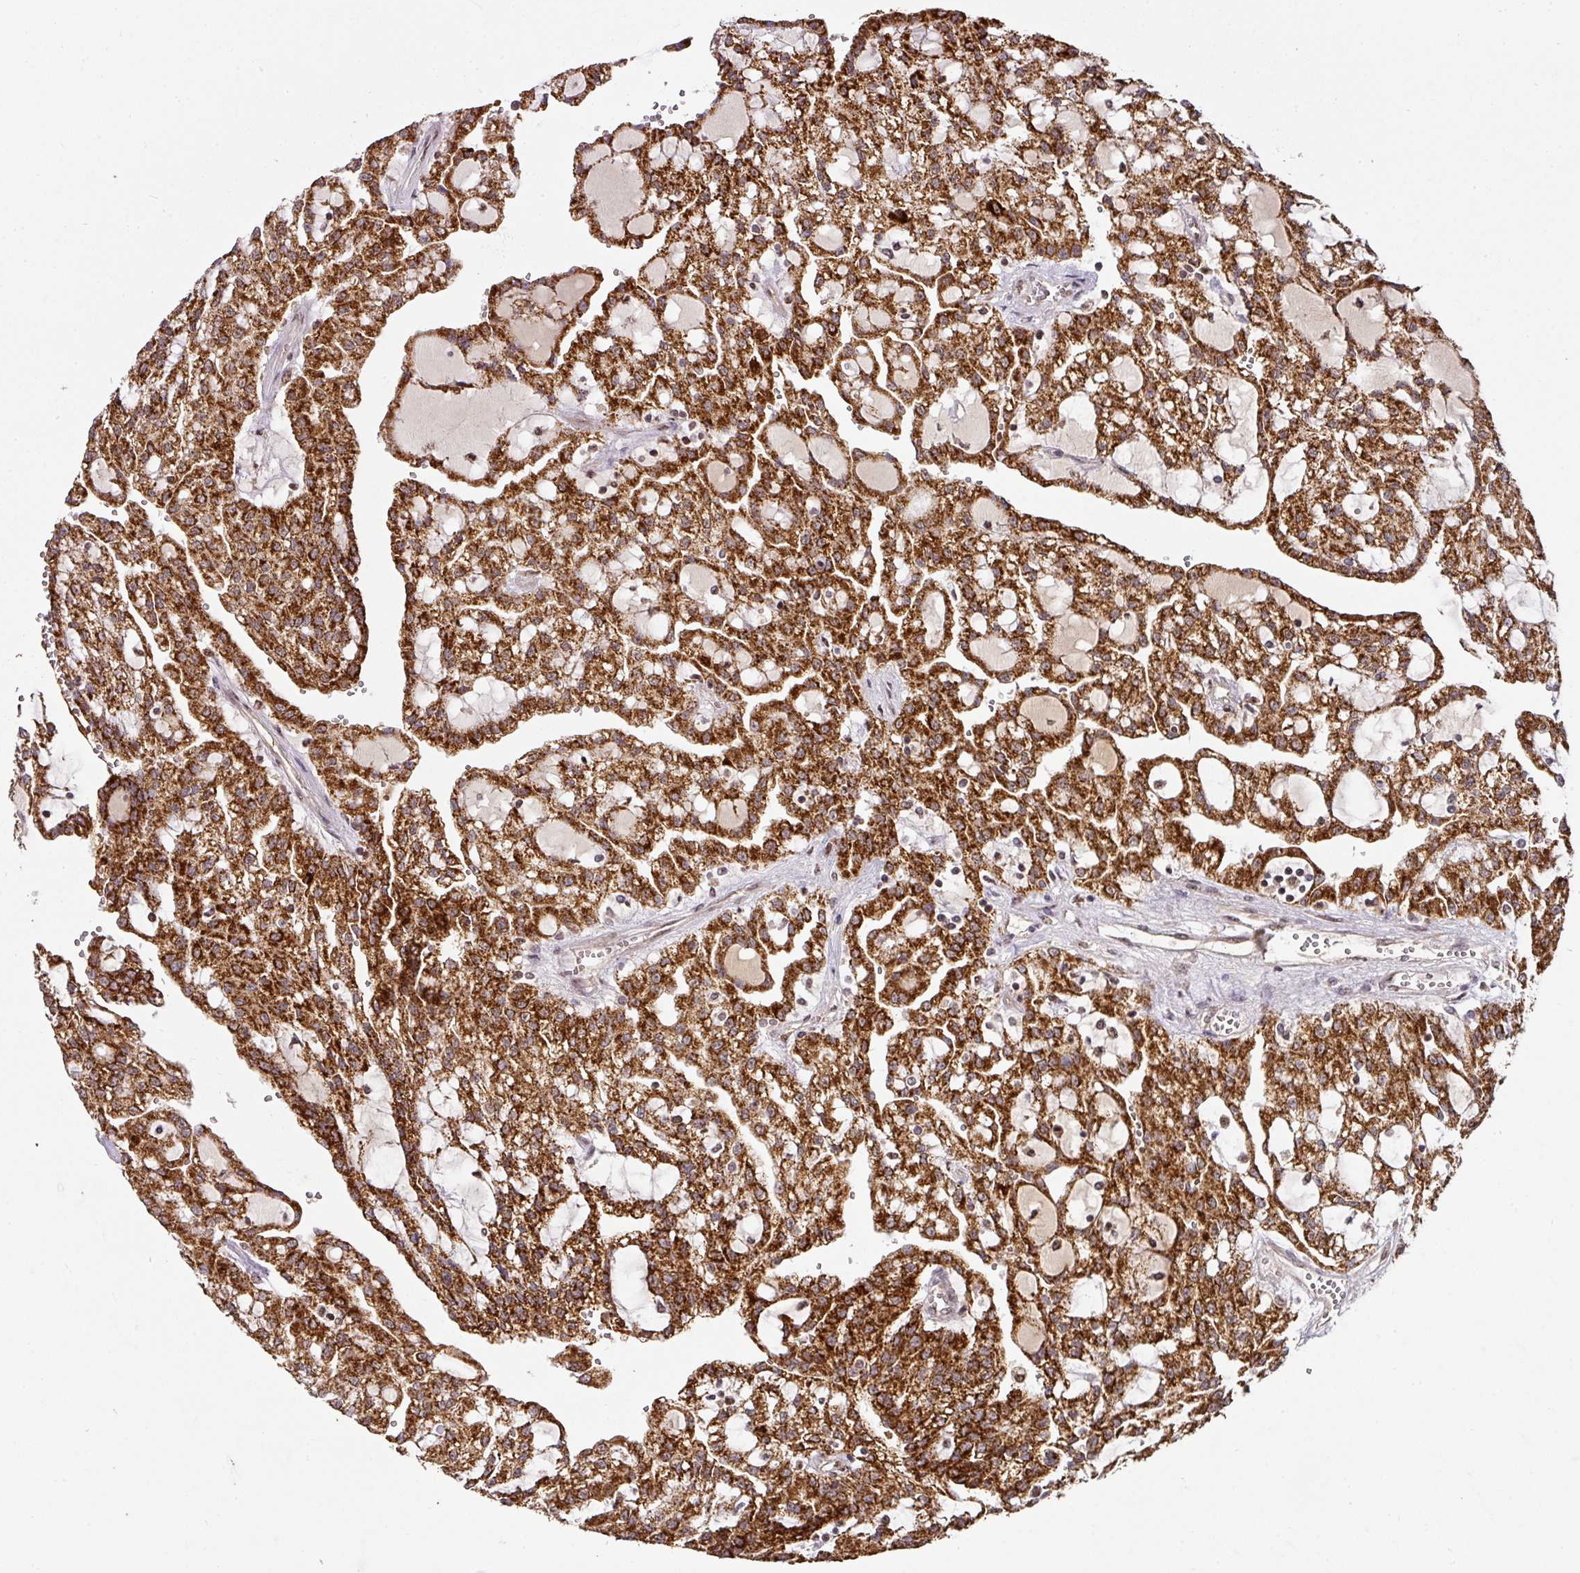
{"staining": {"intensity": "strong", "quantity": ">75%", "location": "cytoplasmic/membranous"}, "tissue": "renal cancer", "cell_type": "Tumor cells", "image_type": "cancer", "snomed": [{"axis": "morphology", "description": "Adenocarcinoma, NOS"}, {"axis": "topography", "description": "Kidney"}], "caption": "Renal cancer tissue shows strong cytoplasmic/membranous staining in approximately >75% of tumor cells, visualized by immunohistochemistry. The staining is performed using DAB brown chromogen to label protein expression. The nuclei are counter-stained blue using hematoxylin.", "gene": "RANBP9", "patient": {"sex": "male", "age": 63}}